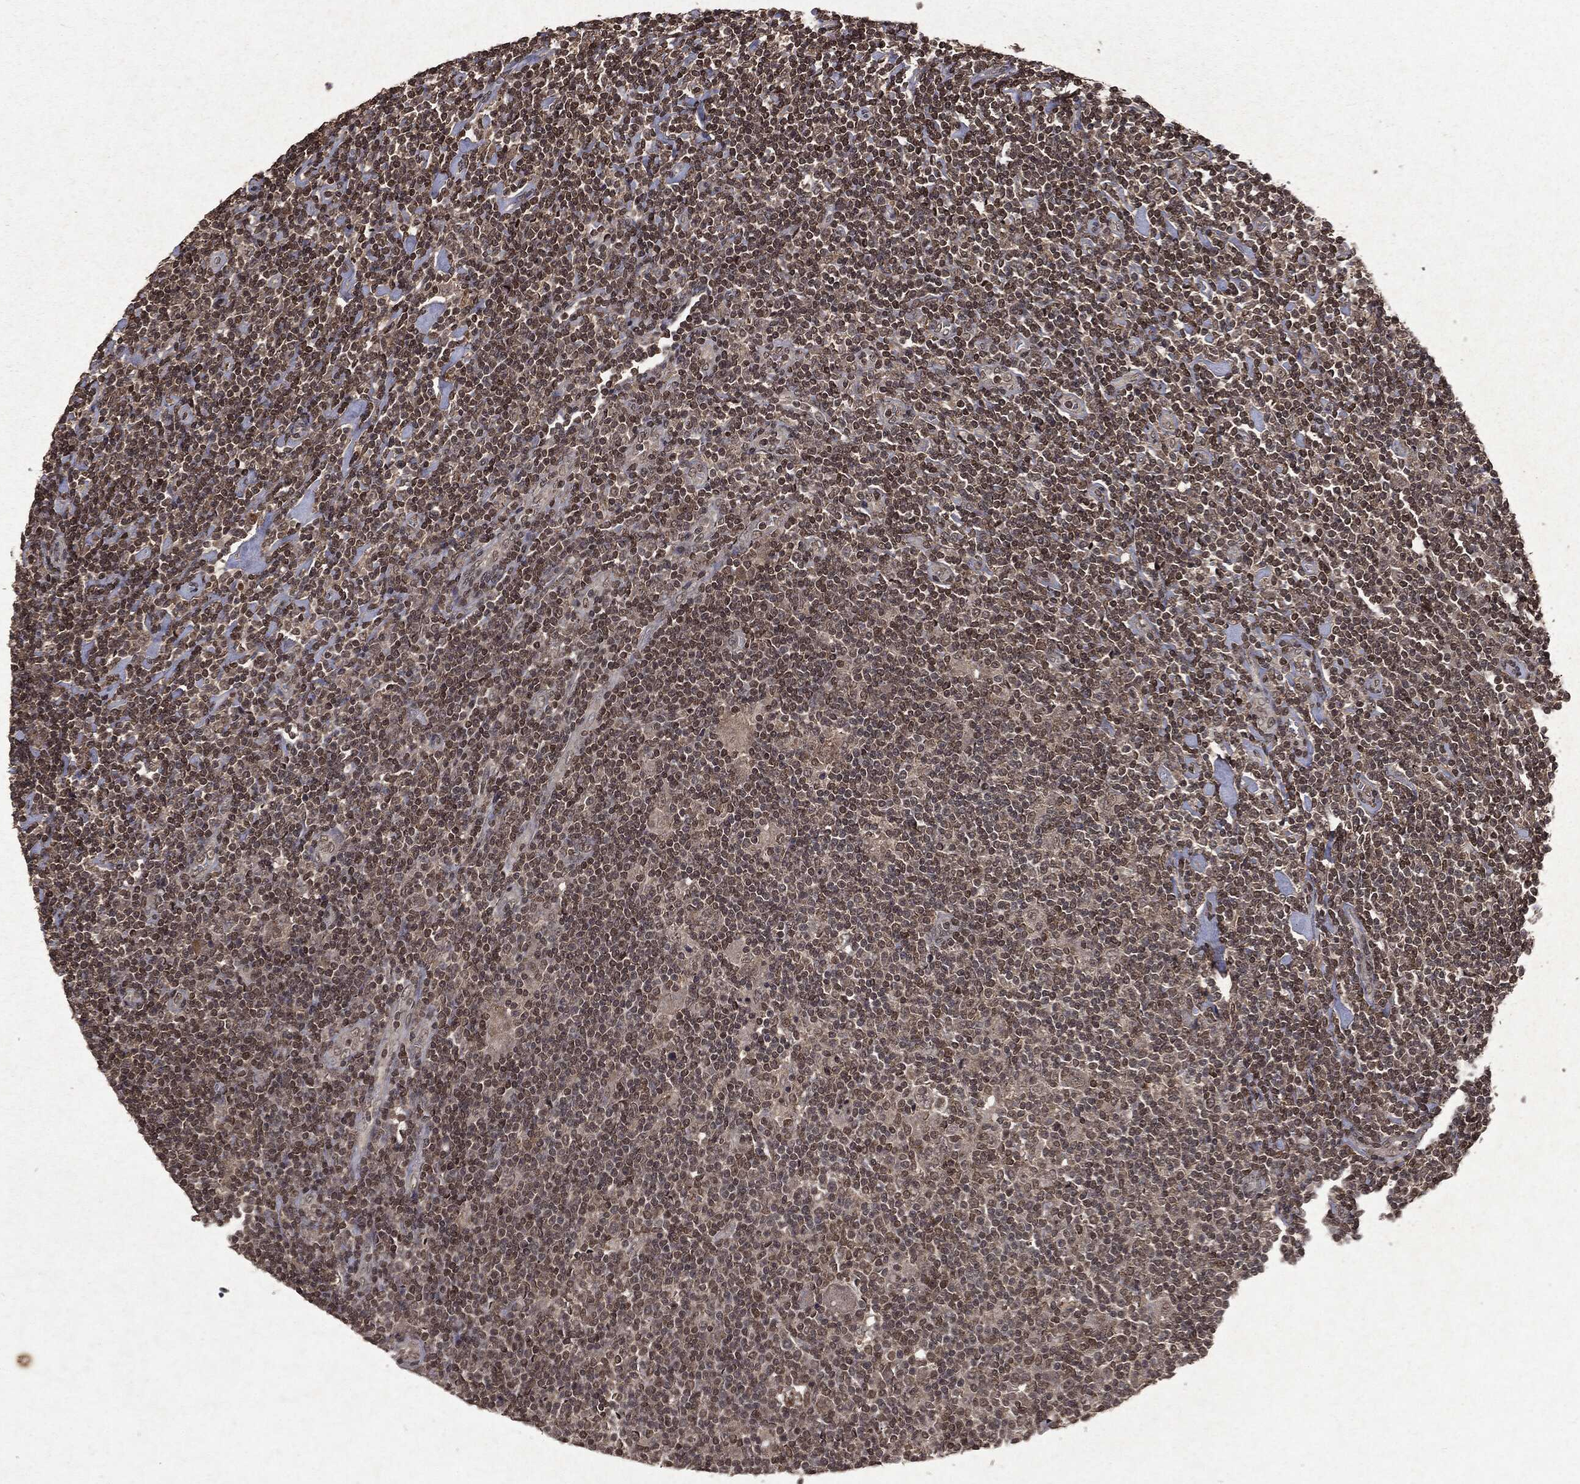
{"staining": {"intensity": "weak", "quantity": "25%-75%", "location": "nuclear"}, "tissue": "lymphoma", "cell_type": "Tumor cells", "image_type": "cancer", "snomed": [{"axis": "morphology", "description": "Hodgkin's disease, NOS"}, {"axis": "topography", "description": "Lymph node"}], "caption": "Immunohistochemistry (IHC) image of lymphoma stained for a protein (brown), which displays low levels of weak nuclear positivity in approximately 25%-75% of tumor cells.", "gene": "PEBP1", "patient": {"sex": "male", "age": 40}}